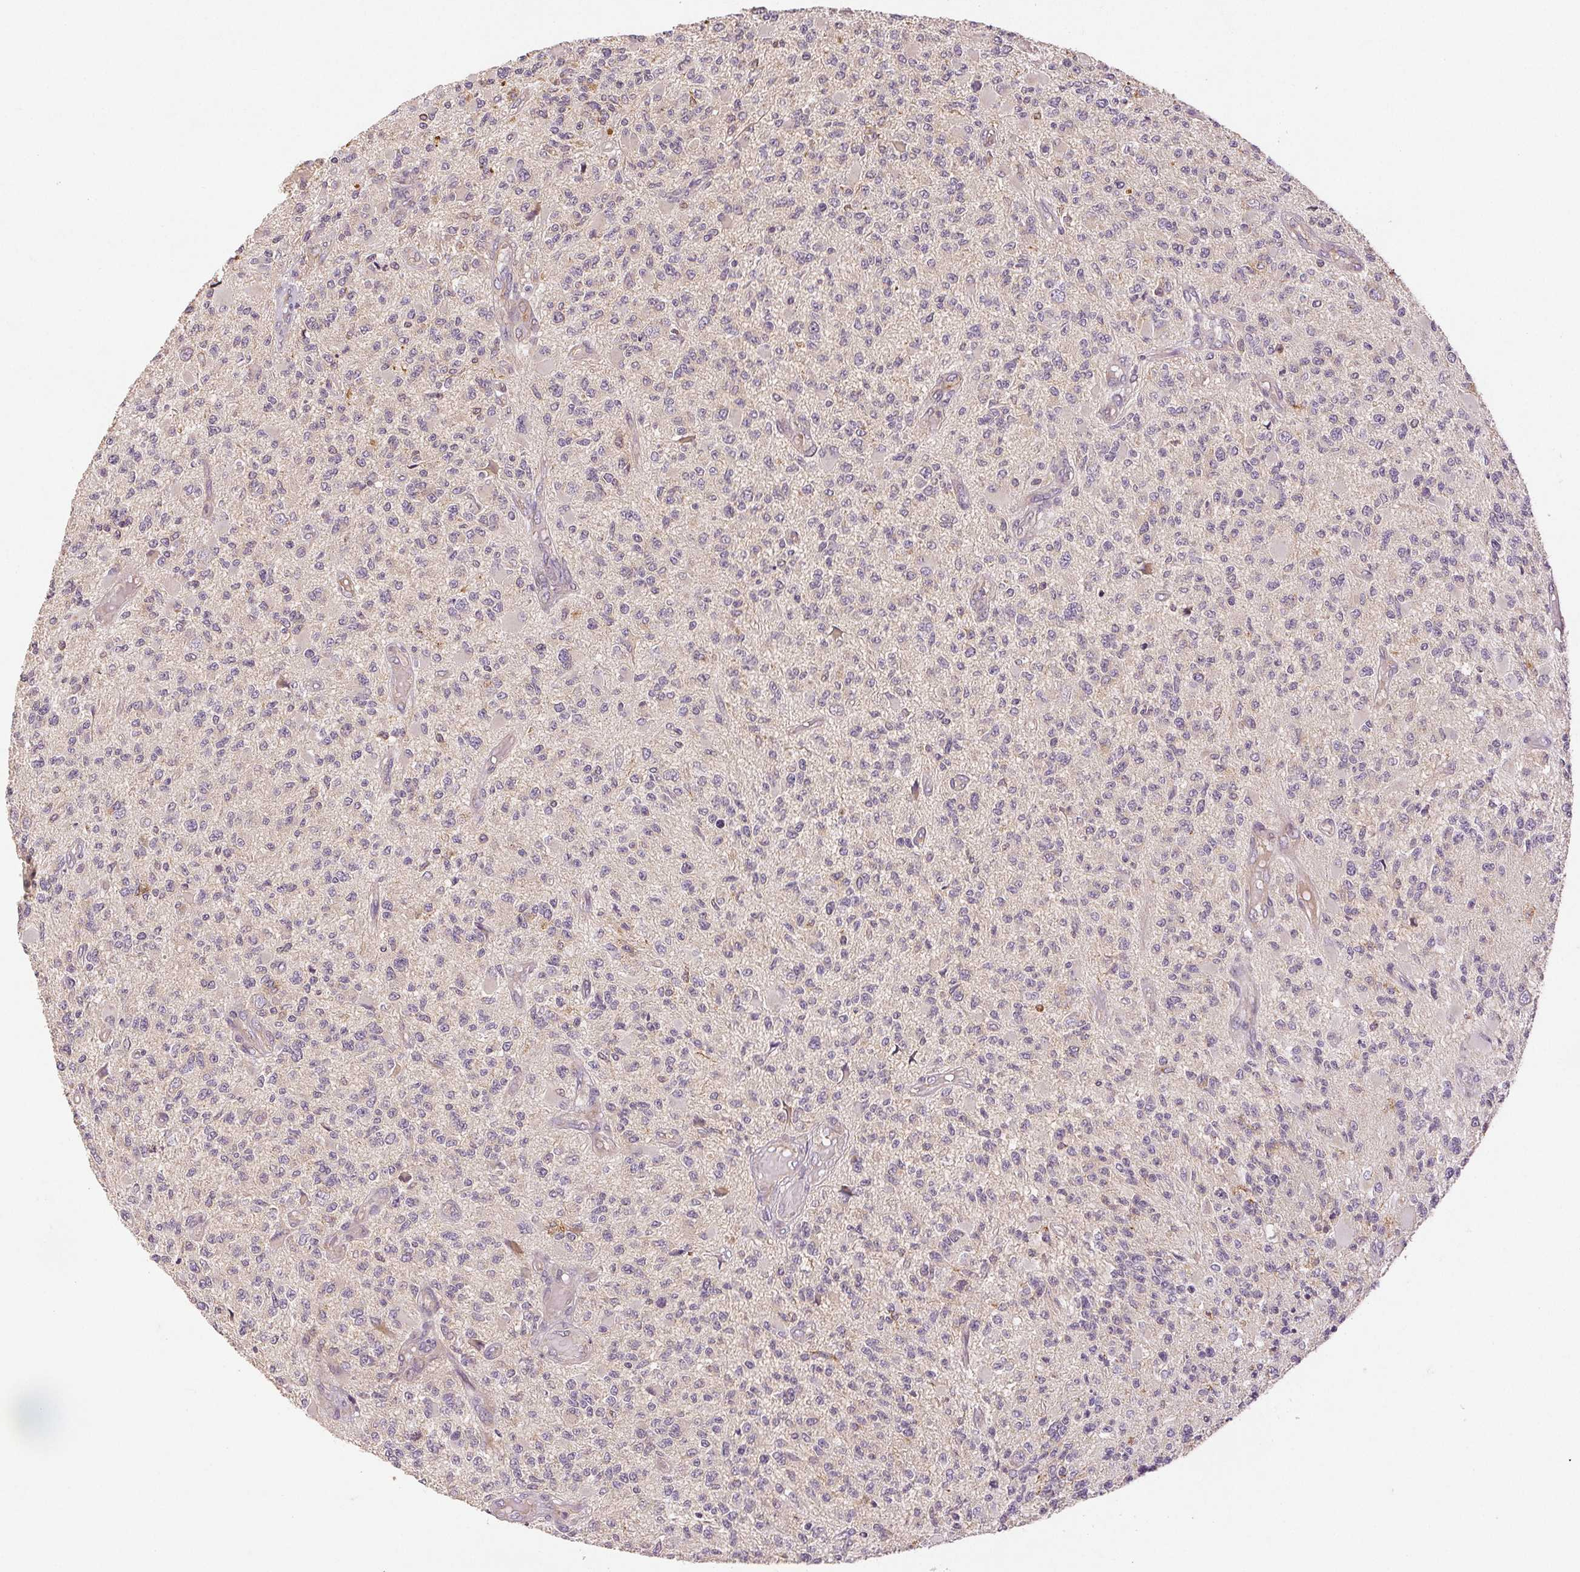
{"staining": {"intensity": "negative", "quantity": "none", "location": "none"}, "tissue": "glioma", "cell_type": "Tumor cells", "image_type": "cancer", "snomed": [{"axis": "morphology", "description": "Glioma, malignant, High grade"}, {"axis": "topography", "description": "Brain"}], "caption": "A photomicrograph of malignant glioma (high-grade) stained for a protein exhibits no brown staining in tumor cells.", "gene": "YIF1B", "patient": {"sex": "female", "age": 63}}